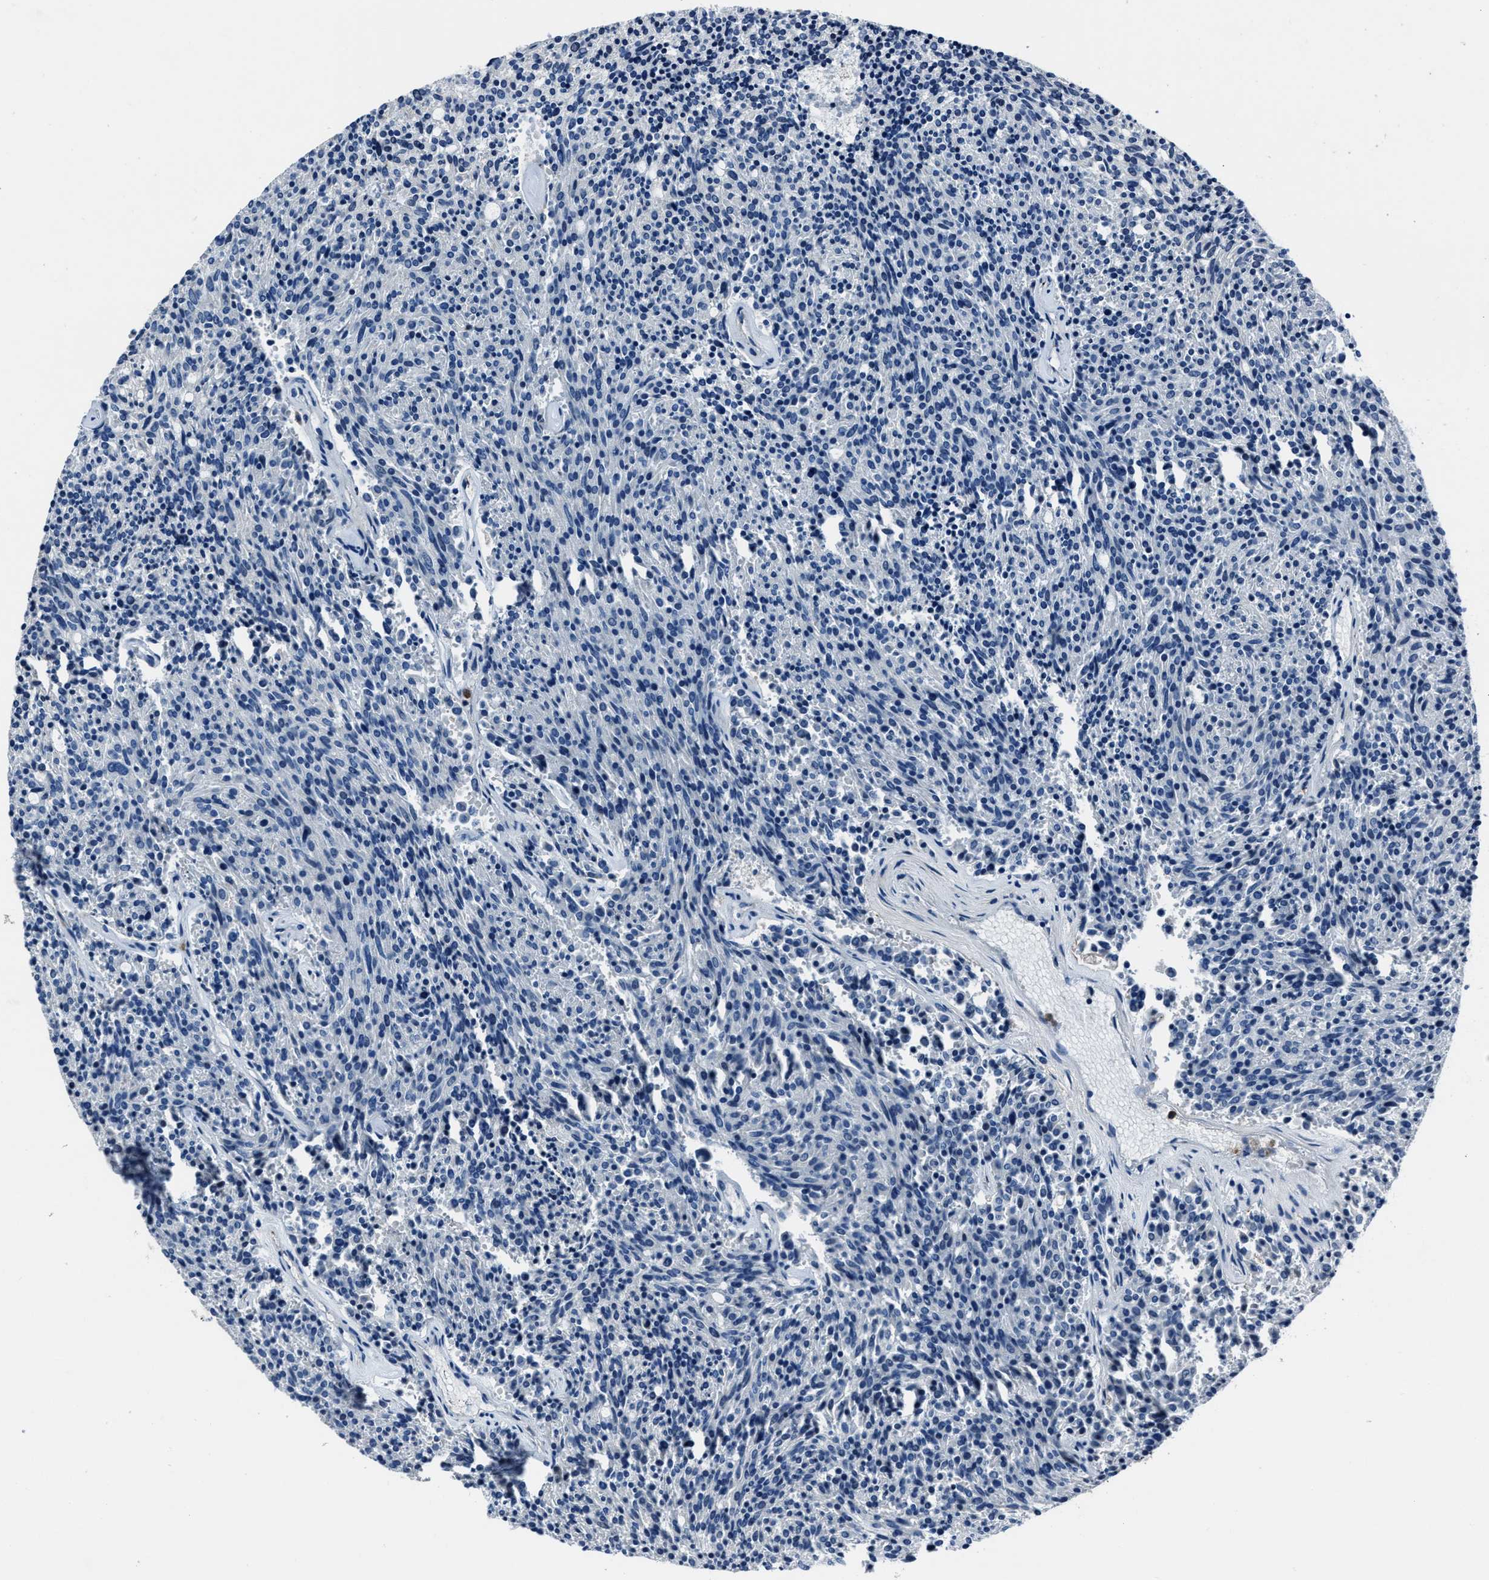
{"staining": {"intensity": "negative", "quantity": "none", "location": "none"}, "tissue": "carcinoid", "cell_type": "Tumor cells", "image_type": "cancer", "snomed": [{"axis": "morphology", "description": "Carcinoid, malignant, NOS"}, {"axis": "topography", "description": "Pancreas"}], "caption": "An immunohistochemistry (IHC) micrograph of carcinoid is shown. There is no staining in tumor cells of carcinoid.", "gene": "FGL2", "patient": {"sex": "female", "age": 54}}